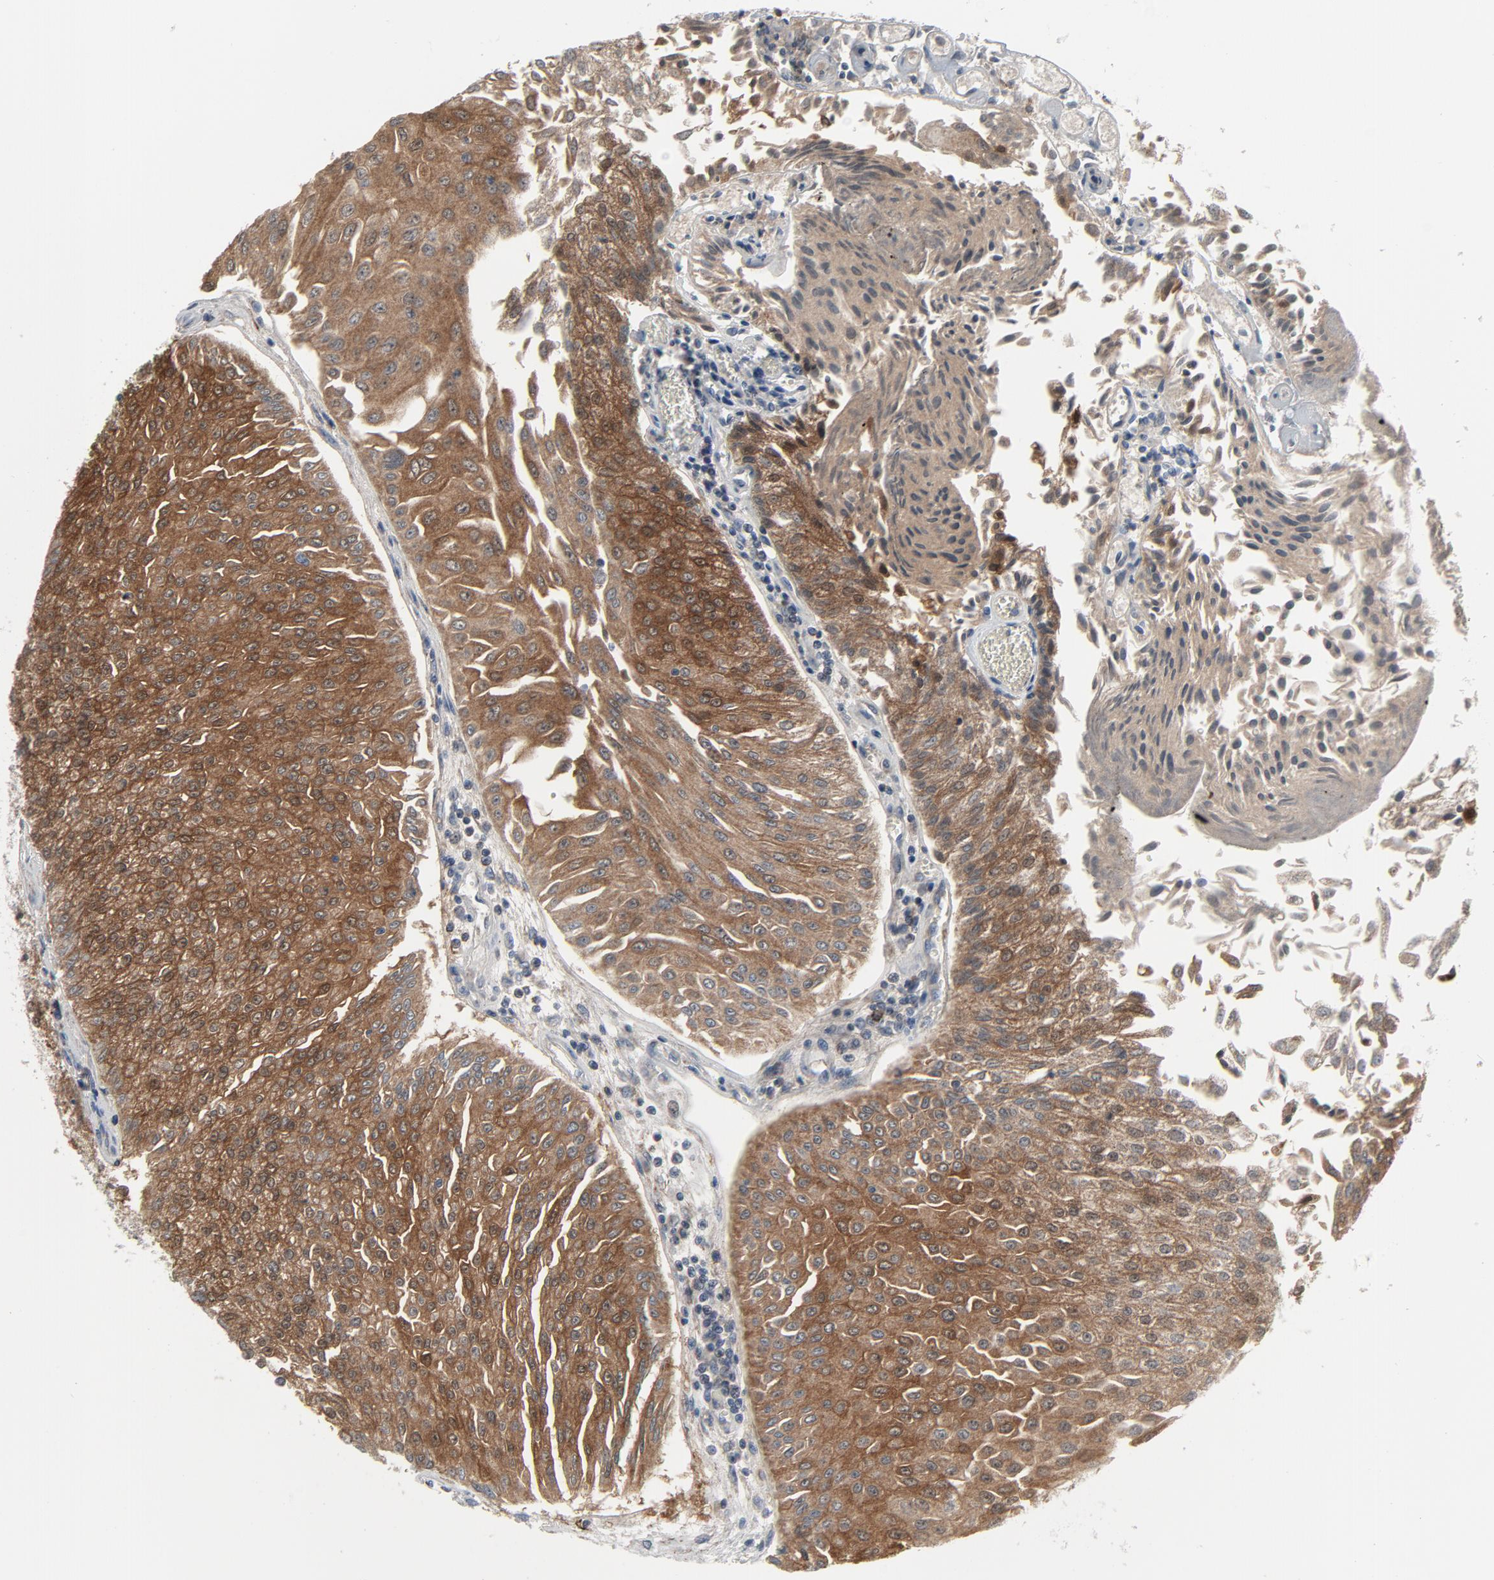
{"staining": {"intensity": "strong", "quantity": ">75%", "location": "cytoplasmic/membranous"}, "tissue": "urothelial cancer", "cell_type": "Tumor cells", "image_type": "cancer", "snomed": [{"axis": "morphology", "description": "Urothelial carcinoma, Low grade"}, {"axis": "topography", "description": "Urinary bladder"}], "caption": "This image exhibits immunohistochemistry staining of urothelial cancer, with high strong cytoplasmic/membranous staining in about >75% of tumor cells.", "gene": "GPX2", "patient": {"sex": "male", "age": 86}}